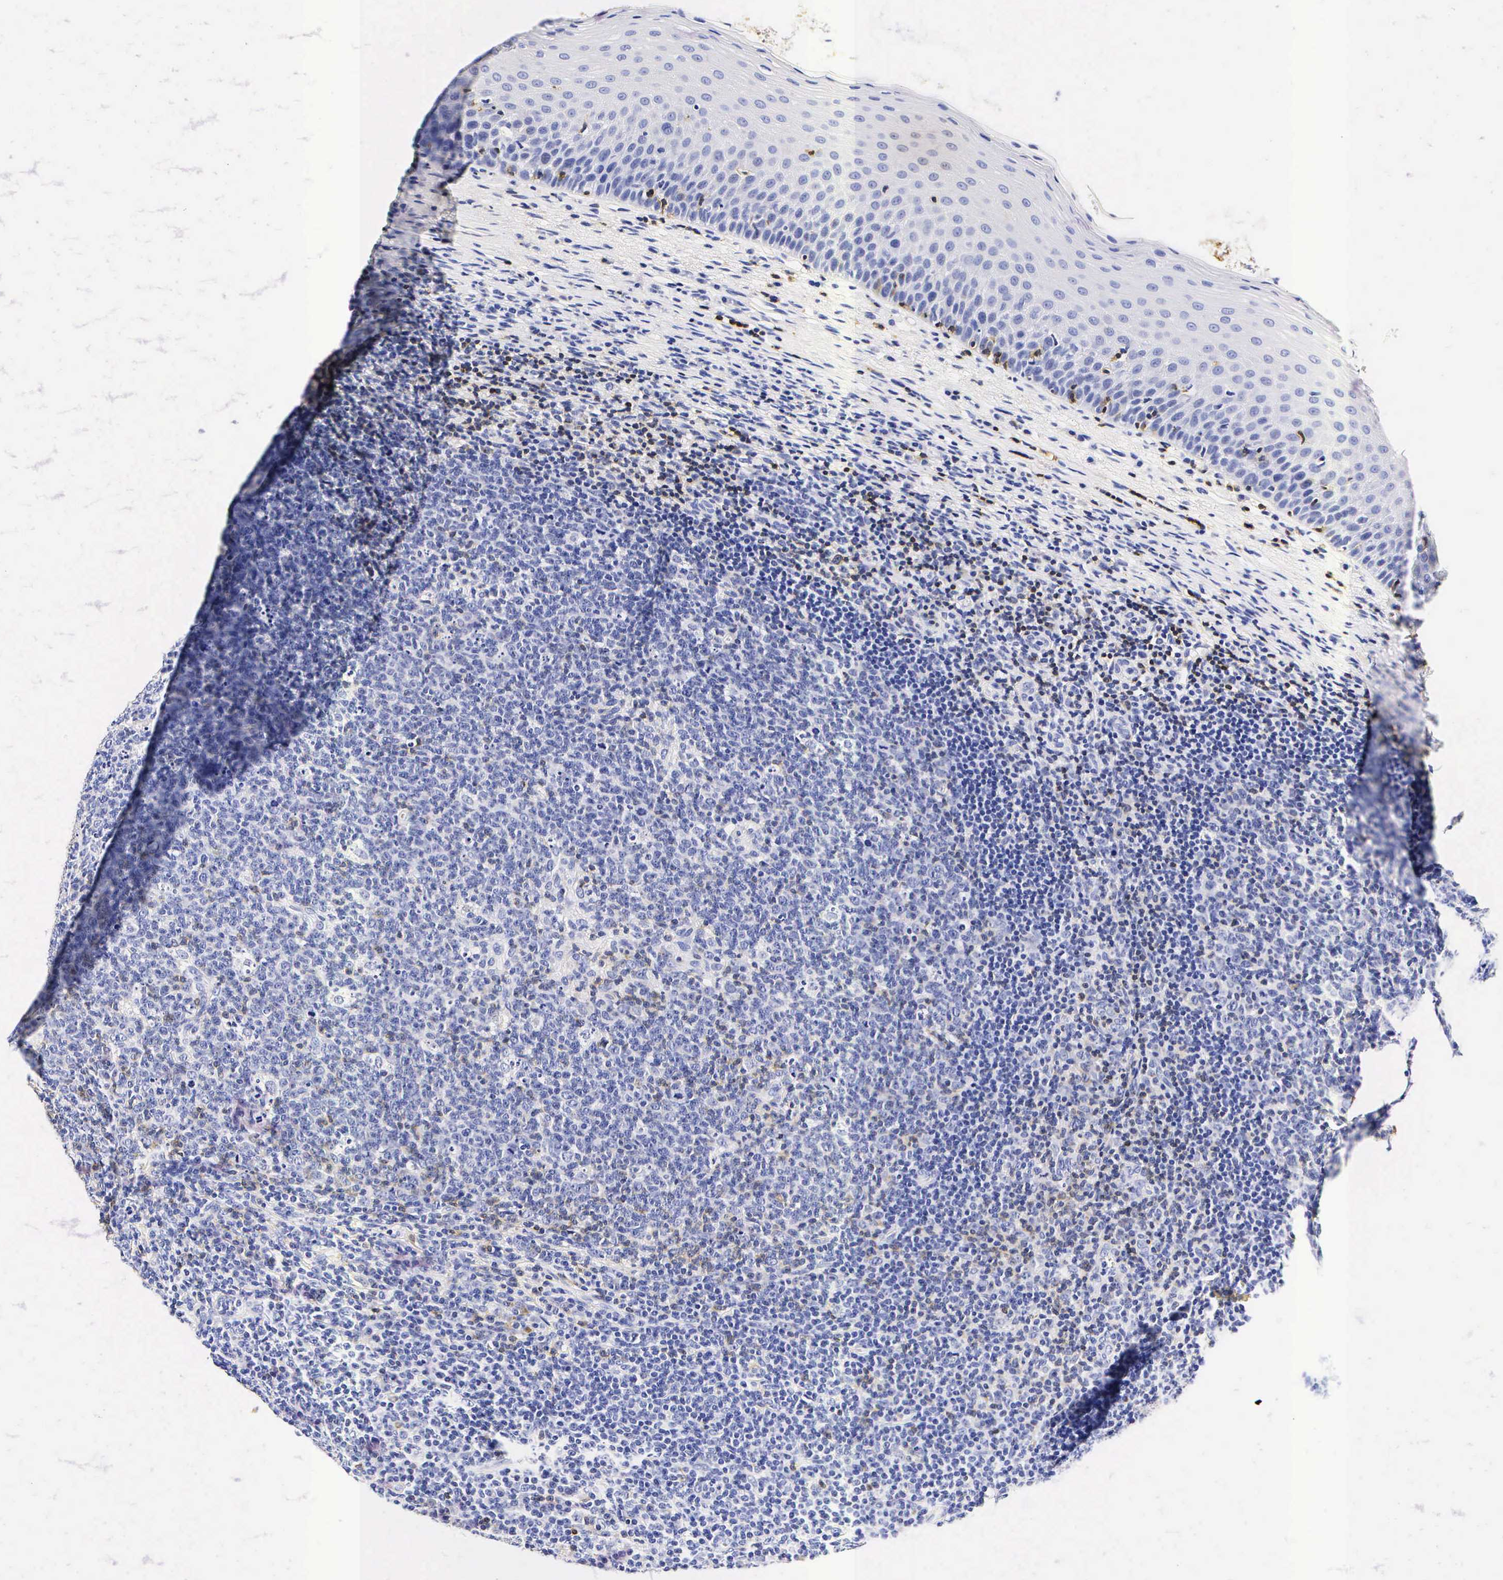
{"staining": {"intensity": "negative", "quantity": "none", "location": "none"}, "tissue": "tonsil", "cell_type": "Germinal center cells", "image_type": "normal", "snomed": [{"axis": "morphology", "description": "Normal tissue, NOS"}, {"axis": "topography", "description": "Tonsil"}], "caption": "High magnification brightfield microscopy of normal tonsil stained with DAB (brown) and counterstained with hematoxylin (blue): germinal center cells show no significant positivity. (DAB (3,3'-diaminobenzidine) immunohistochemistry (IHC), high magnification).", "gene": "CD3E", "patient": {"sex": "male", "age": 6}}